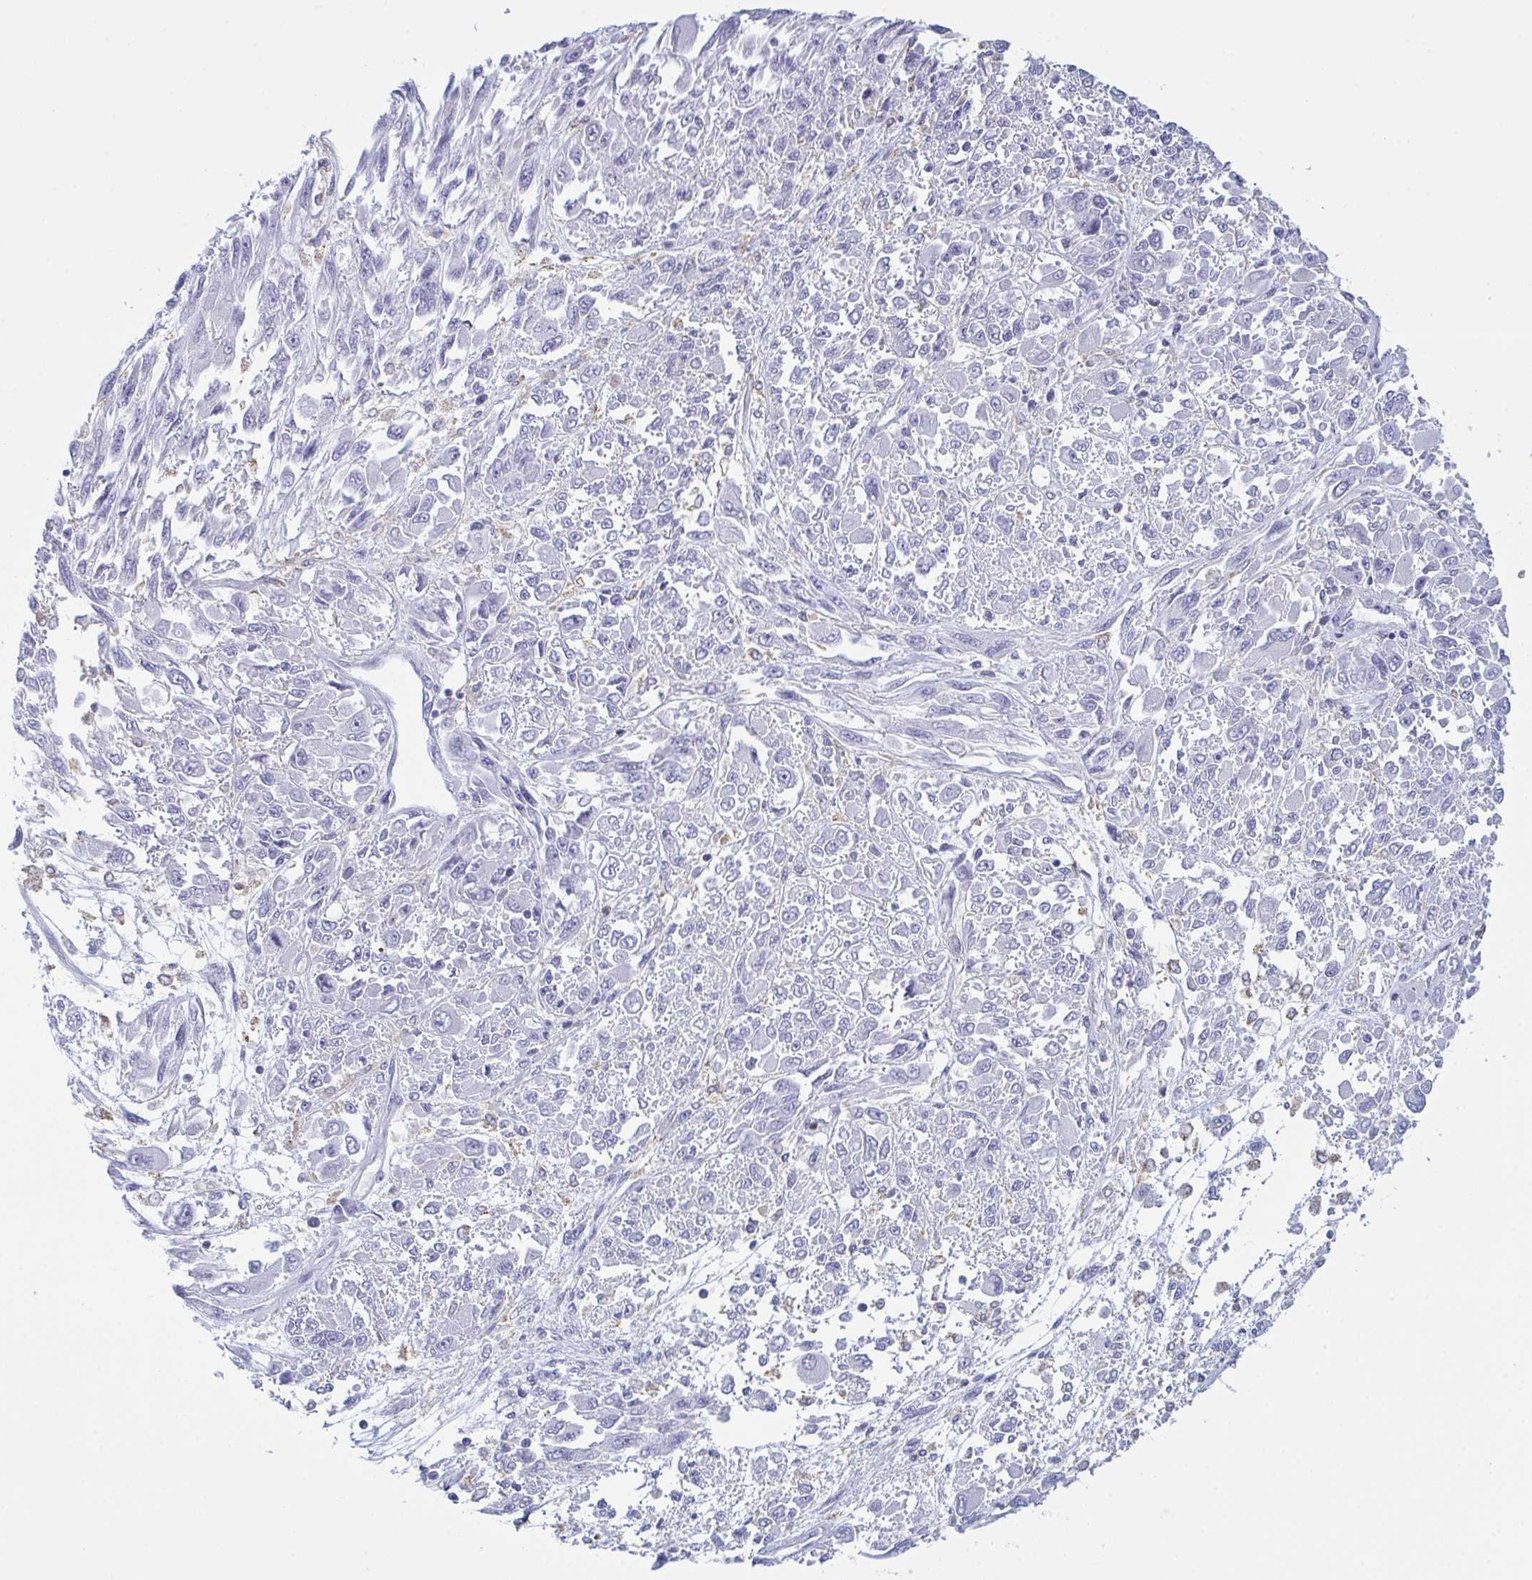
{"staining": {"intensity": "negative", "quantity": "none", "location": "none"}, "tissue": "melanoma", "cell_type": "Tumor cells", "image_type": "cancer", "snomed": [{"axis": "morphology", "description": "Malignant melanoma, NOS"}, {"axis": "topography", "description": "Skin"}], "caption": "Protein analysis of melanoma reveals no significant expression in tumor cells. Brightfield microscopy of IHC stained with DAB (brown) and hematoxylin (blue), captured at high magnification.", "gene": "MYO1F", "patient": {"sex": "female", "age": 91}}